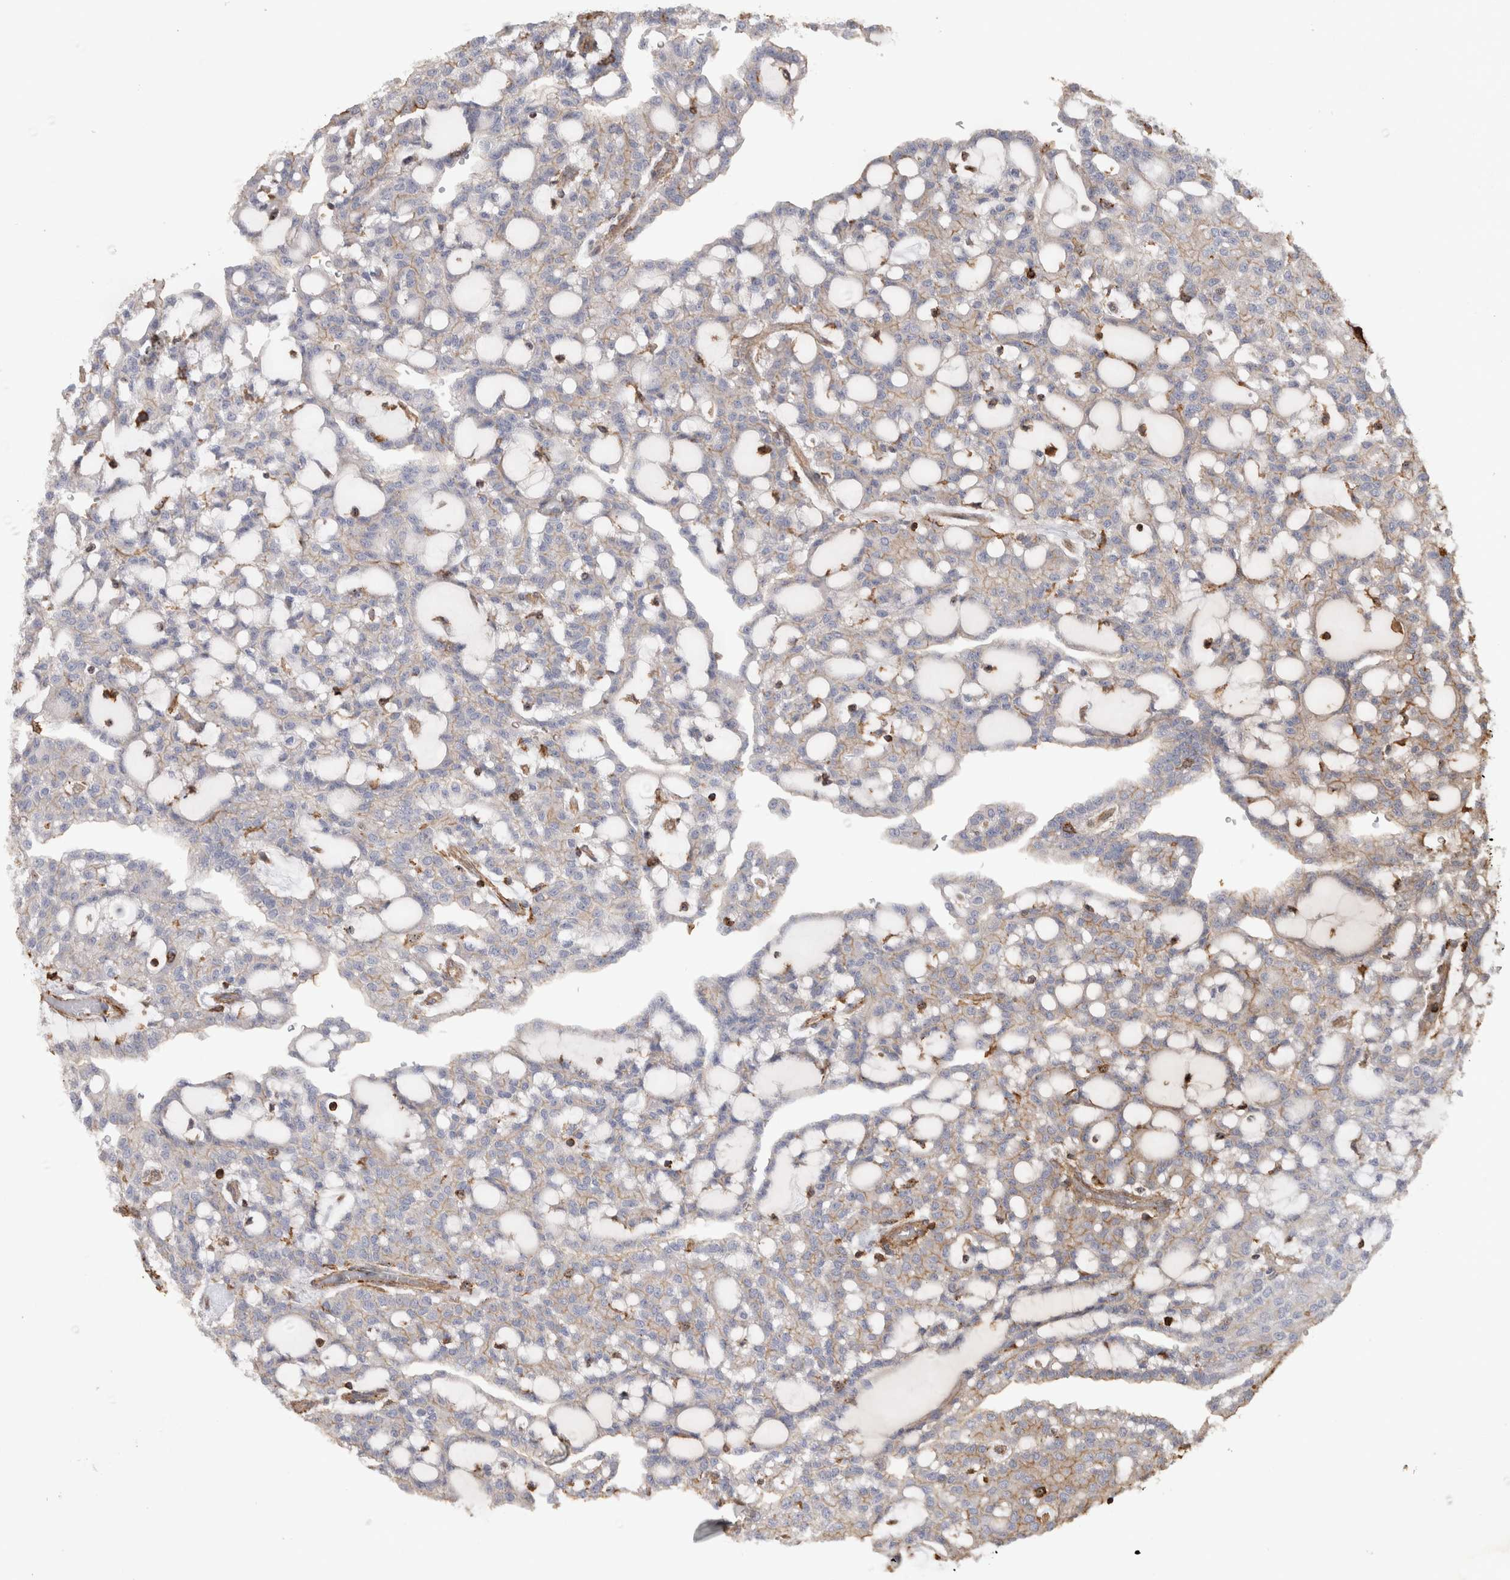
{"staining": {"intensity": "negative", "quantity": "none", "location": "none"}, "tissue": "renal cancer", "cell_type": "Tumor cells", "image_type": "cancer", "snomed": [{"axis": "morphology", "description": "Adenocarcinoma, NOS"}, {"axis": "topography", "description": "Kidney"}], "caption": "The photomicrograph exhibits no staining of tumor cells in renal cancer (adenocarcinoma).", "gene": "GPER1", "patient": {"sex": "male", "age": 63}}